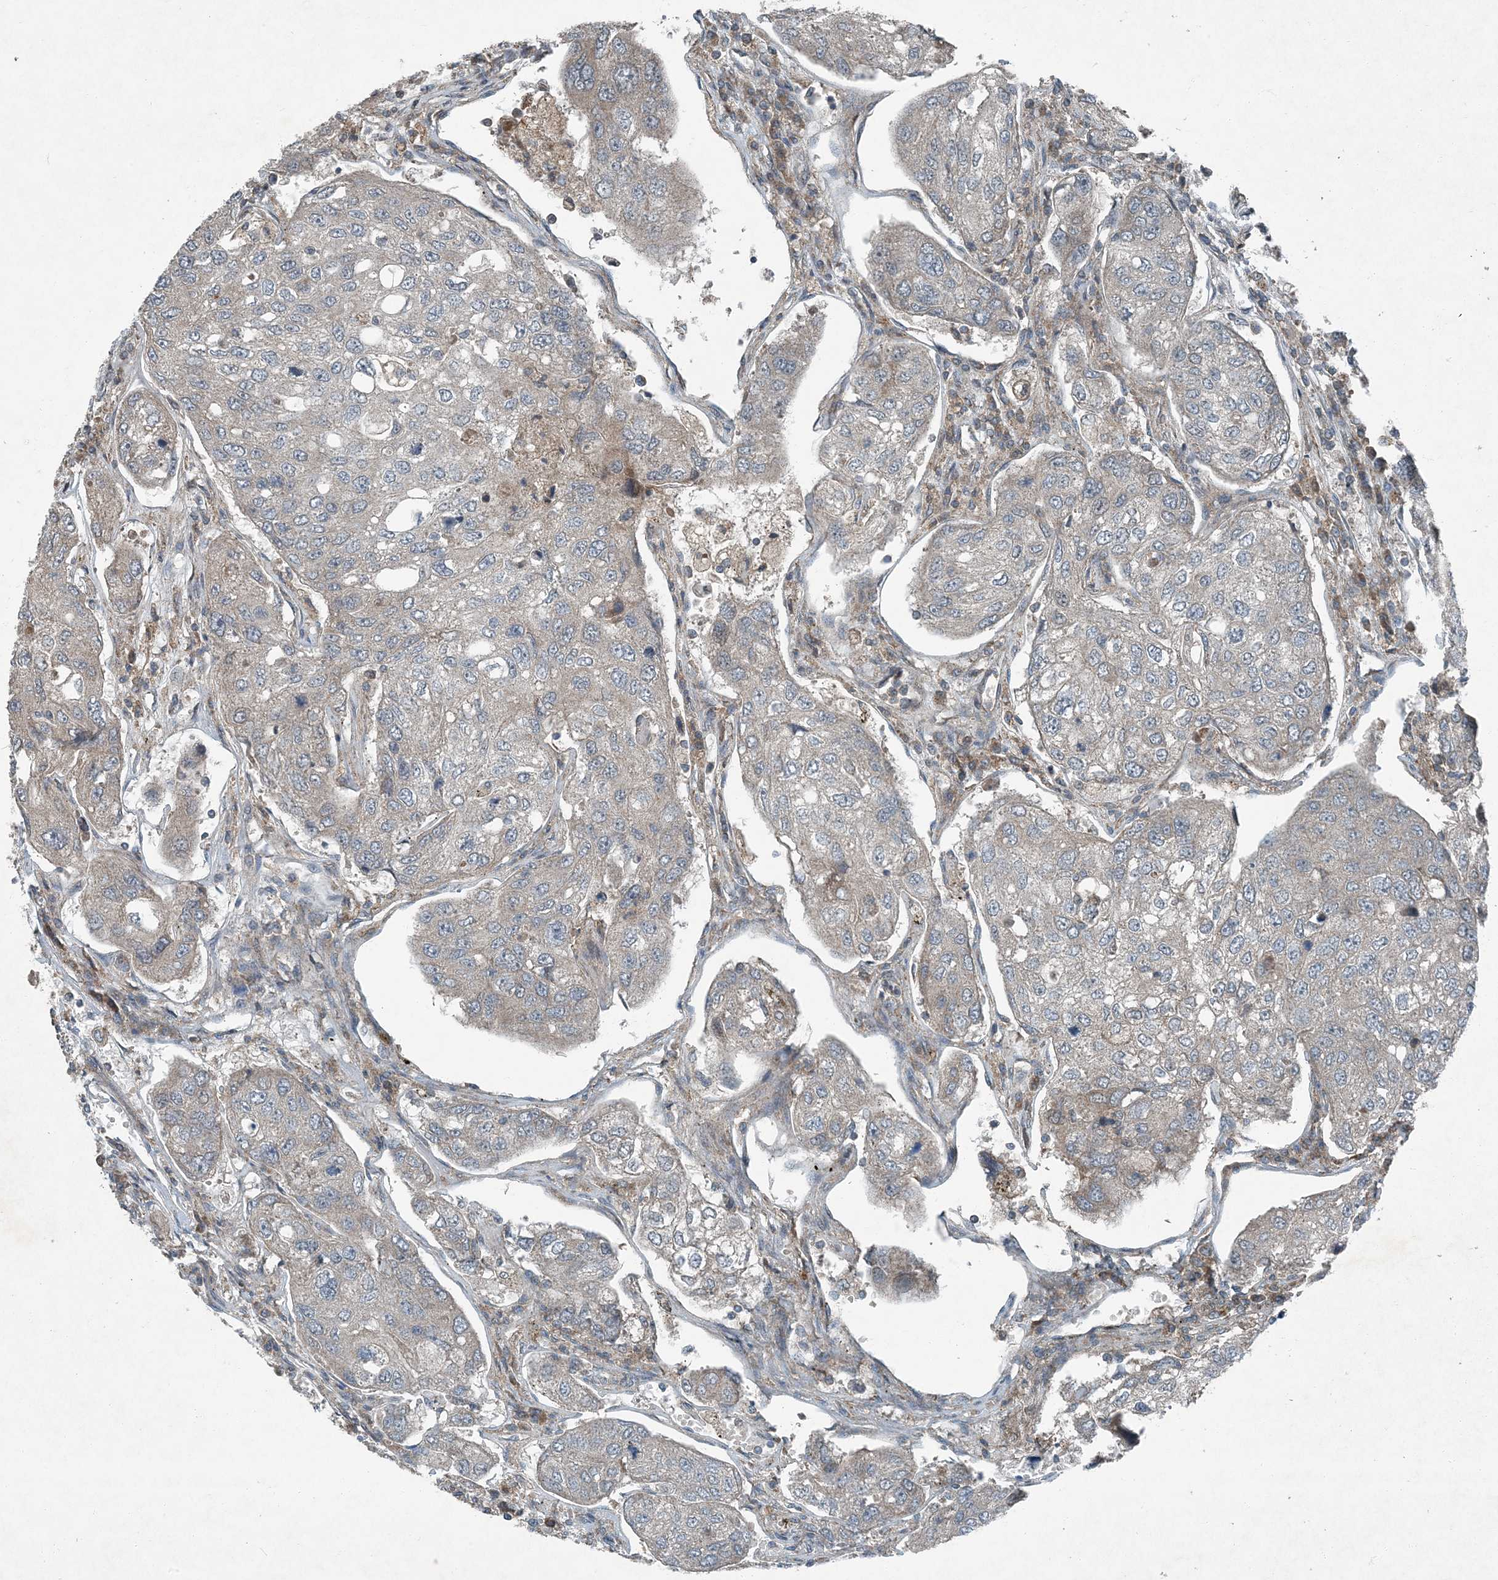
{"staining": {"intensity": "weak", "quantity": "<25%", "location": "cytoplasmic/membranous"}, "tissue": "urothelial cancer", "cell_type": "Tumor cells", "image_type": "cancer", "snomed": [{"axis": "morphology", "description": "Urothelial carcinoma, High grade"}, {"axis": "topography", "description": "Lymph node"}, {"axis": "topography", "description": "Urinary bladder"}], "caption": "Immunohistochemistry (IHC) image of urothelial cancer stained for a protein (brown), which reveals no staining in tumor cells.", "gene": "APOM", "patient": {"sex": "male", "age": 51}}